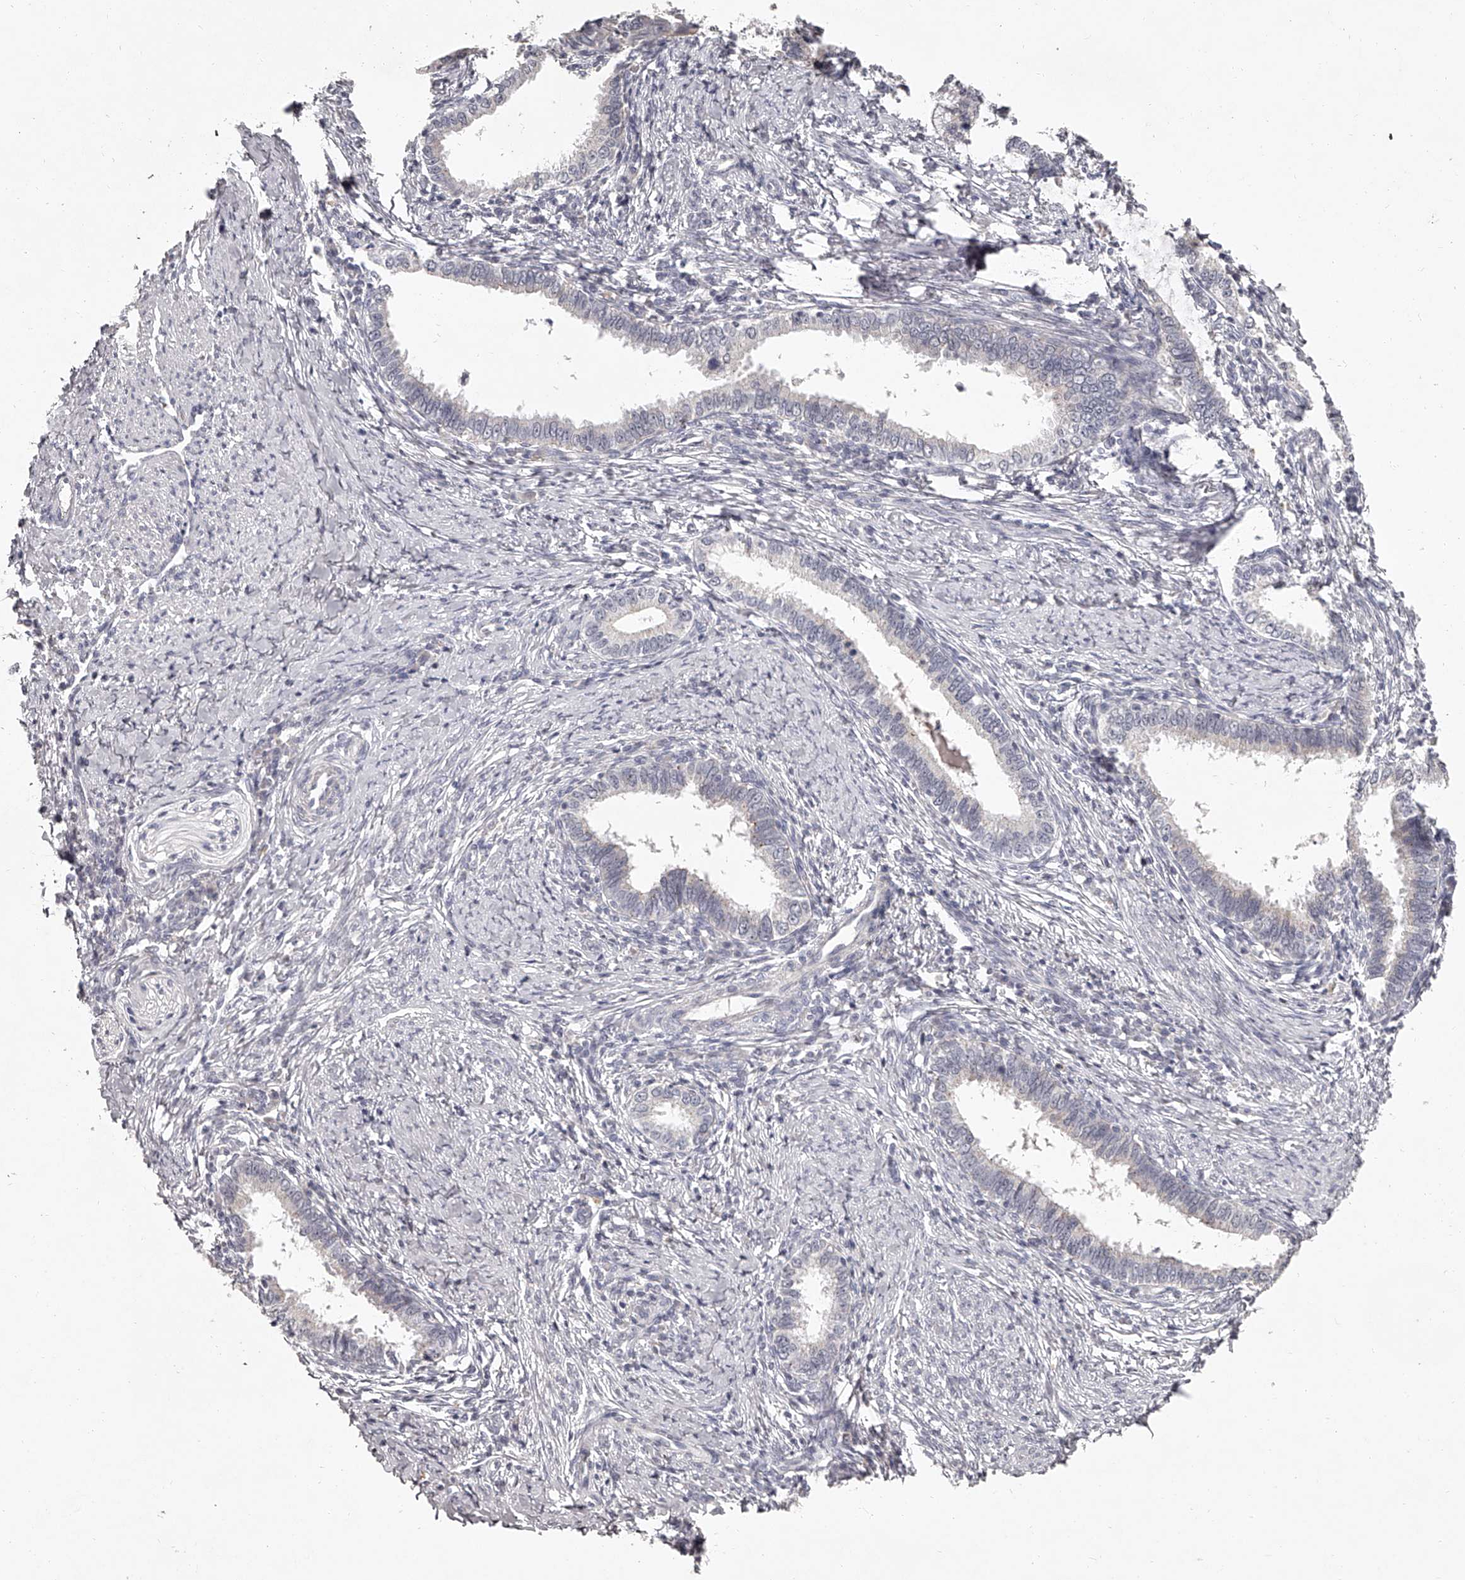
{"staining": {"intensity": "negative", "quantity": "none", "location": "none"}, "tissue": "cervical cancer", "cell_type": "Tumor cells", "image_type": "cancer", "snomed": [{"axis": "morphology", "description": "Adenocarcinoma, NOS"}, {"axis": "topography", "description": "Cervix"}], "caption": "Tumor cells show no significant protein expression in adenocarcinoma (cervical). Nuclei are stained in blue.", "gene": "NT5DC1", "patient": {"sex": "female", "age": 36}}